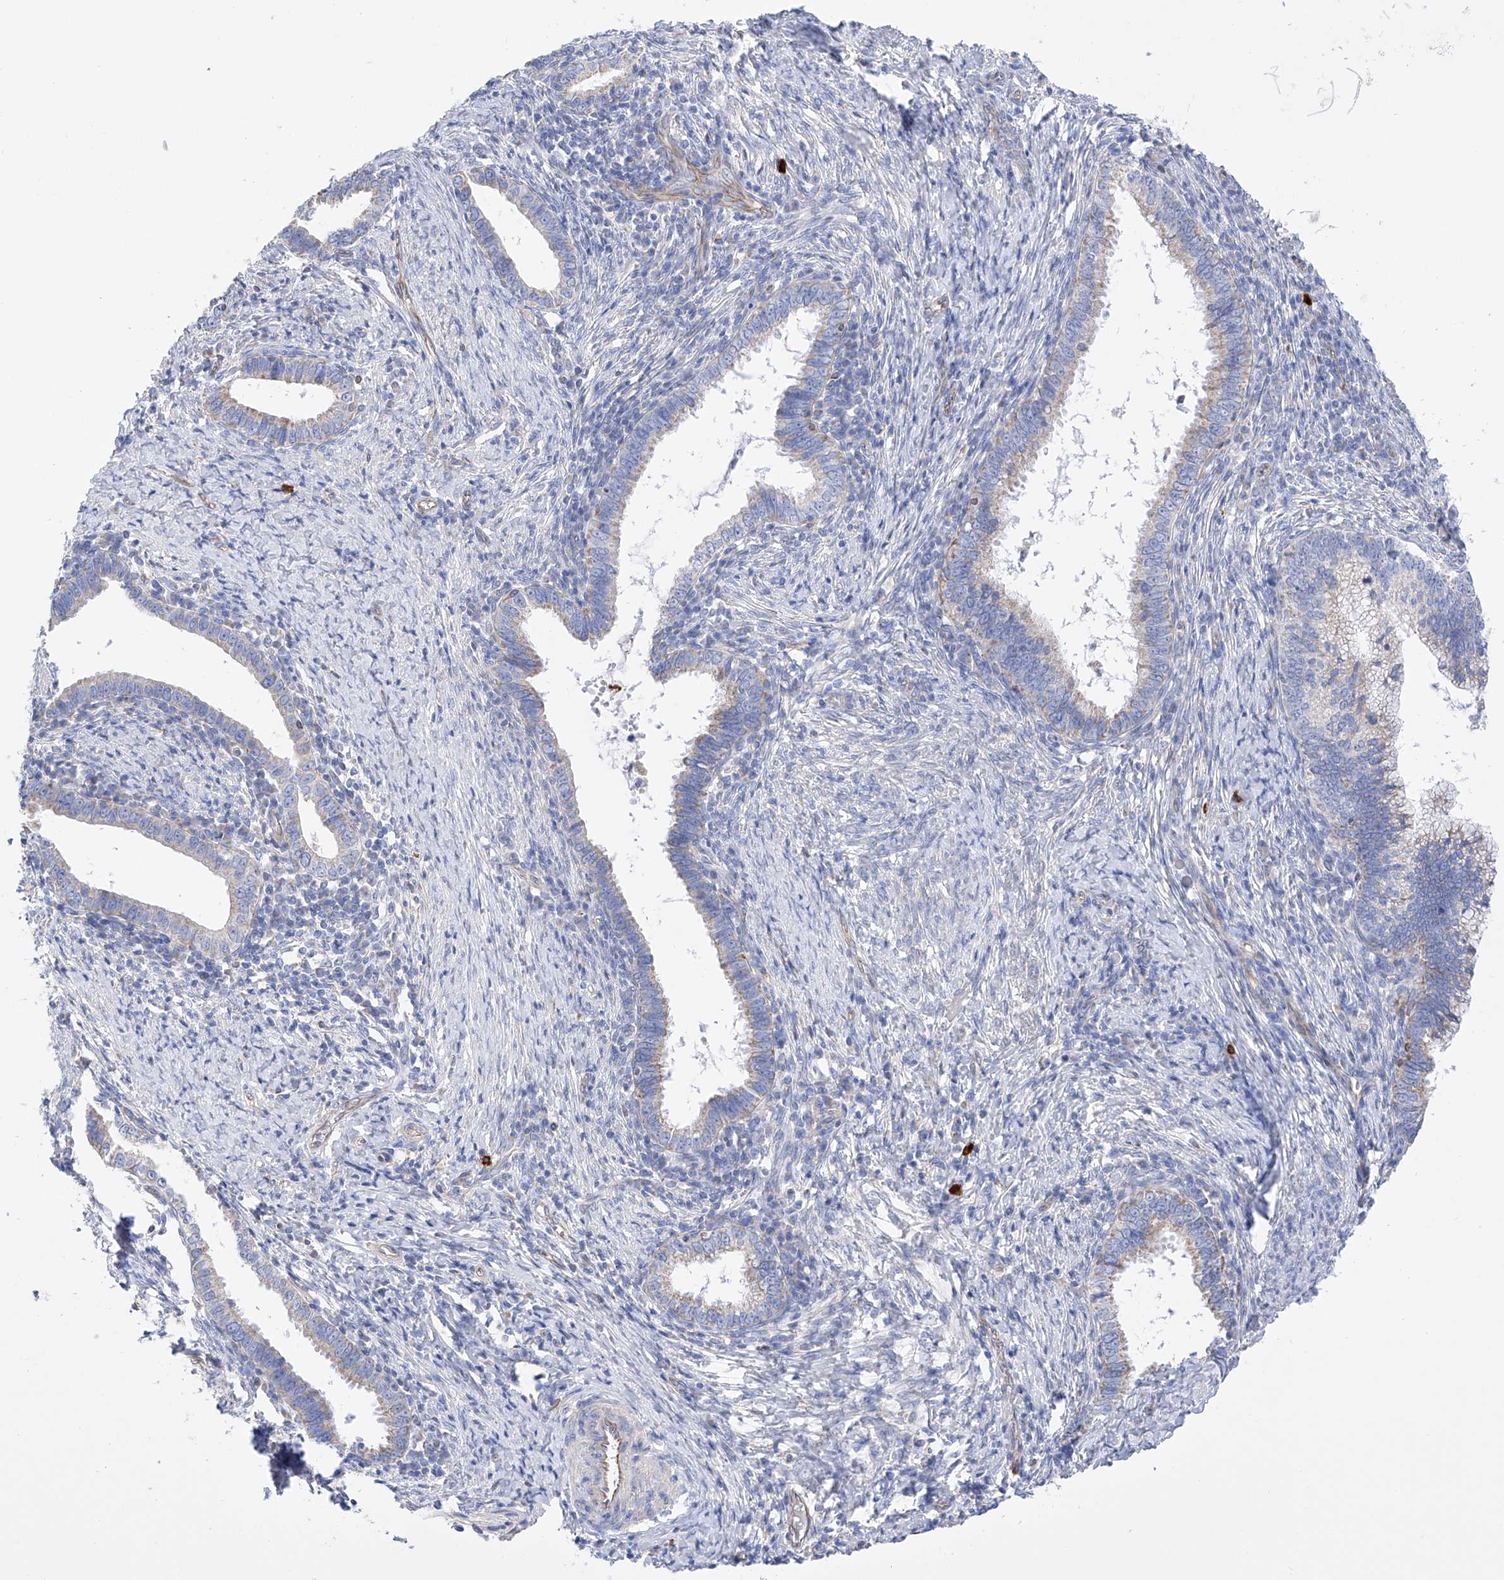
{"staining": {"intensity": "weak", "quantity": "<25%", "location": "cytoplasmic/membranous"}, "tissue": "cervical cancer", "cell_type": "Tumor cells", "image_type": "cancer", "snomed": [{"axis": "morphology", "description": "Adenocarcinoma, NOS"}, {"axis": "topography", "description": "Cervix"}], "caption": "Immunohistochemical staining of human adenocarcinoma (cervical) displays no significant staining in tumor cells.", "gene": "FLG", "patient": {"sex": "female", "age": 36}}